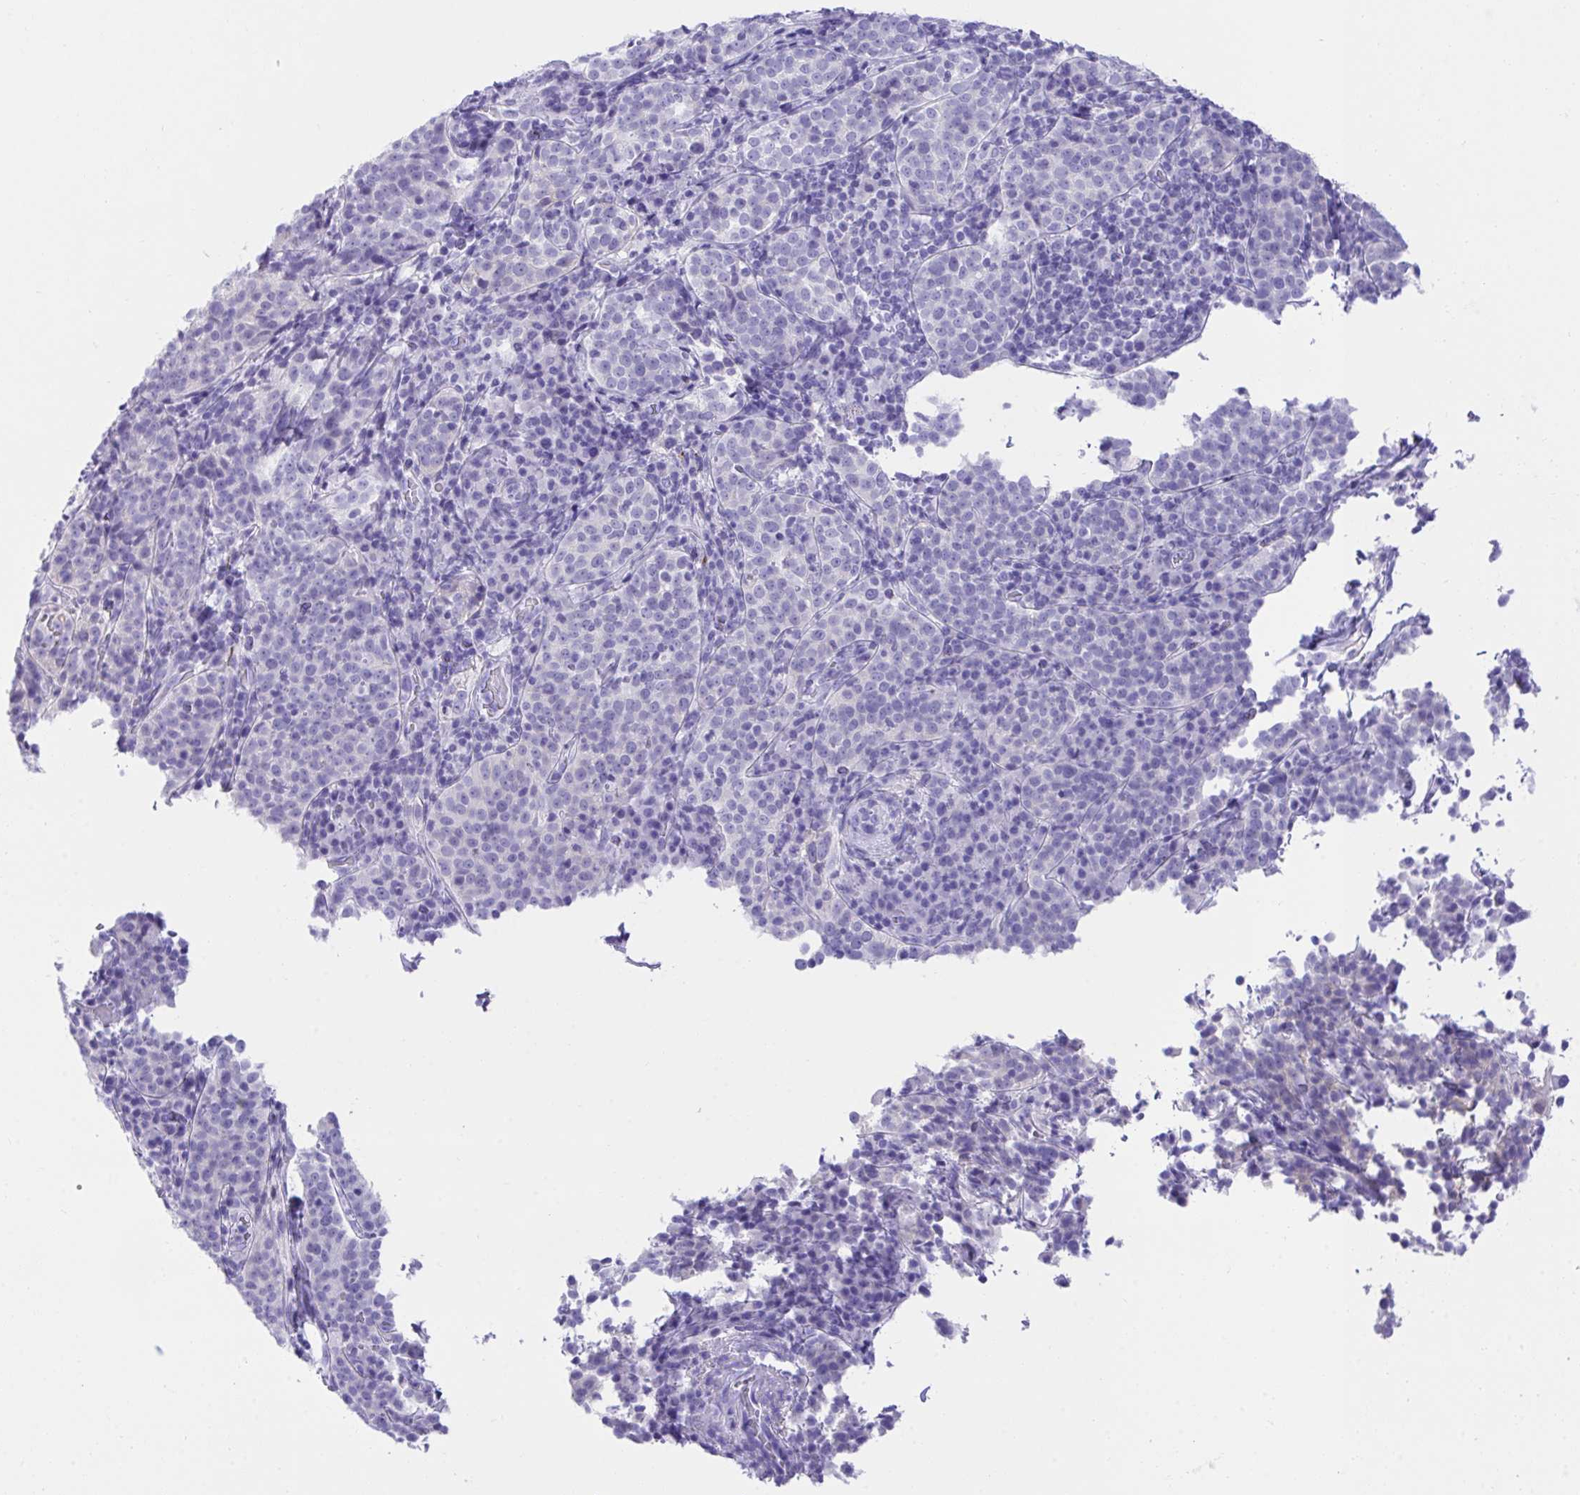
{"staining": {"intensity": "negative", "quantity": "none", "location": "none"}, "tissue": "cervical cancer", "cell_type": "Tumor cells", "image_type": "cancer", "snomed": [{"axis": "morphology", "description": "Squamous cell carcinoma, NOS"}, {"axis": "topography", "description": "Cervix"}], "caption": "There is no significant positivity in tumor cells of cervical cancer (squamous cell carcinoma).", "gene": "KCNN4", "patient": {"sex": "female", "age": 75}}